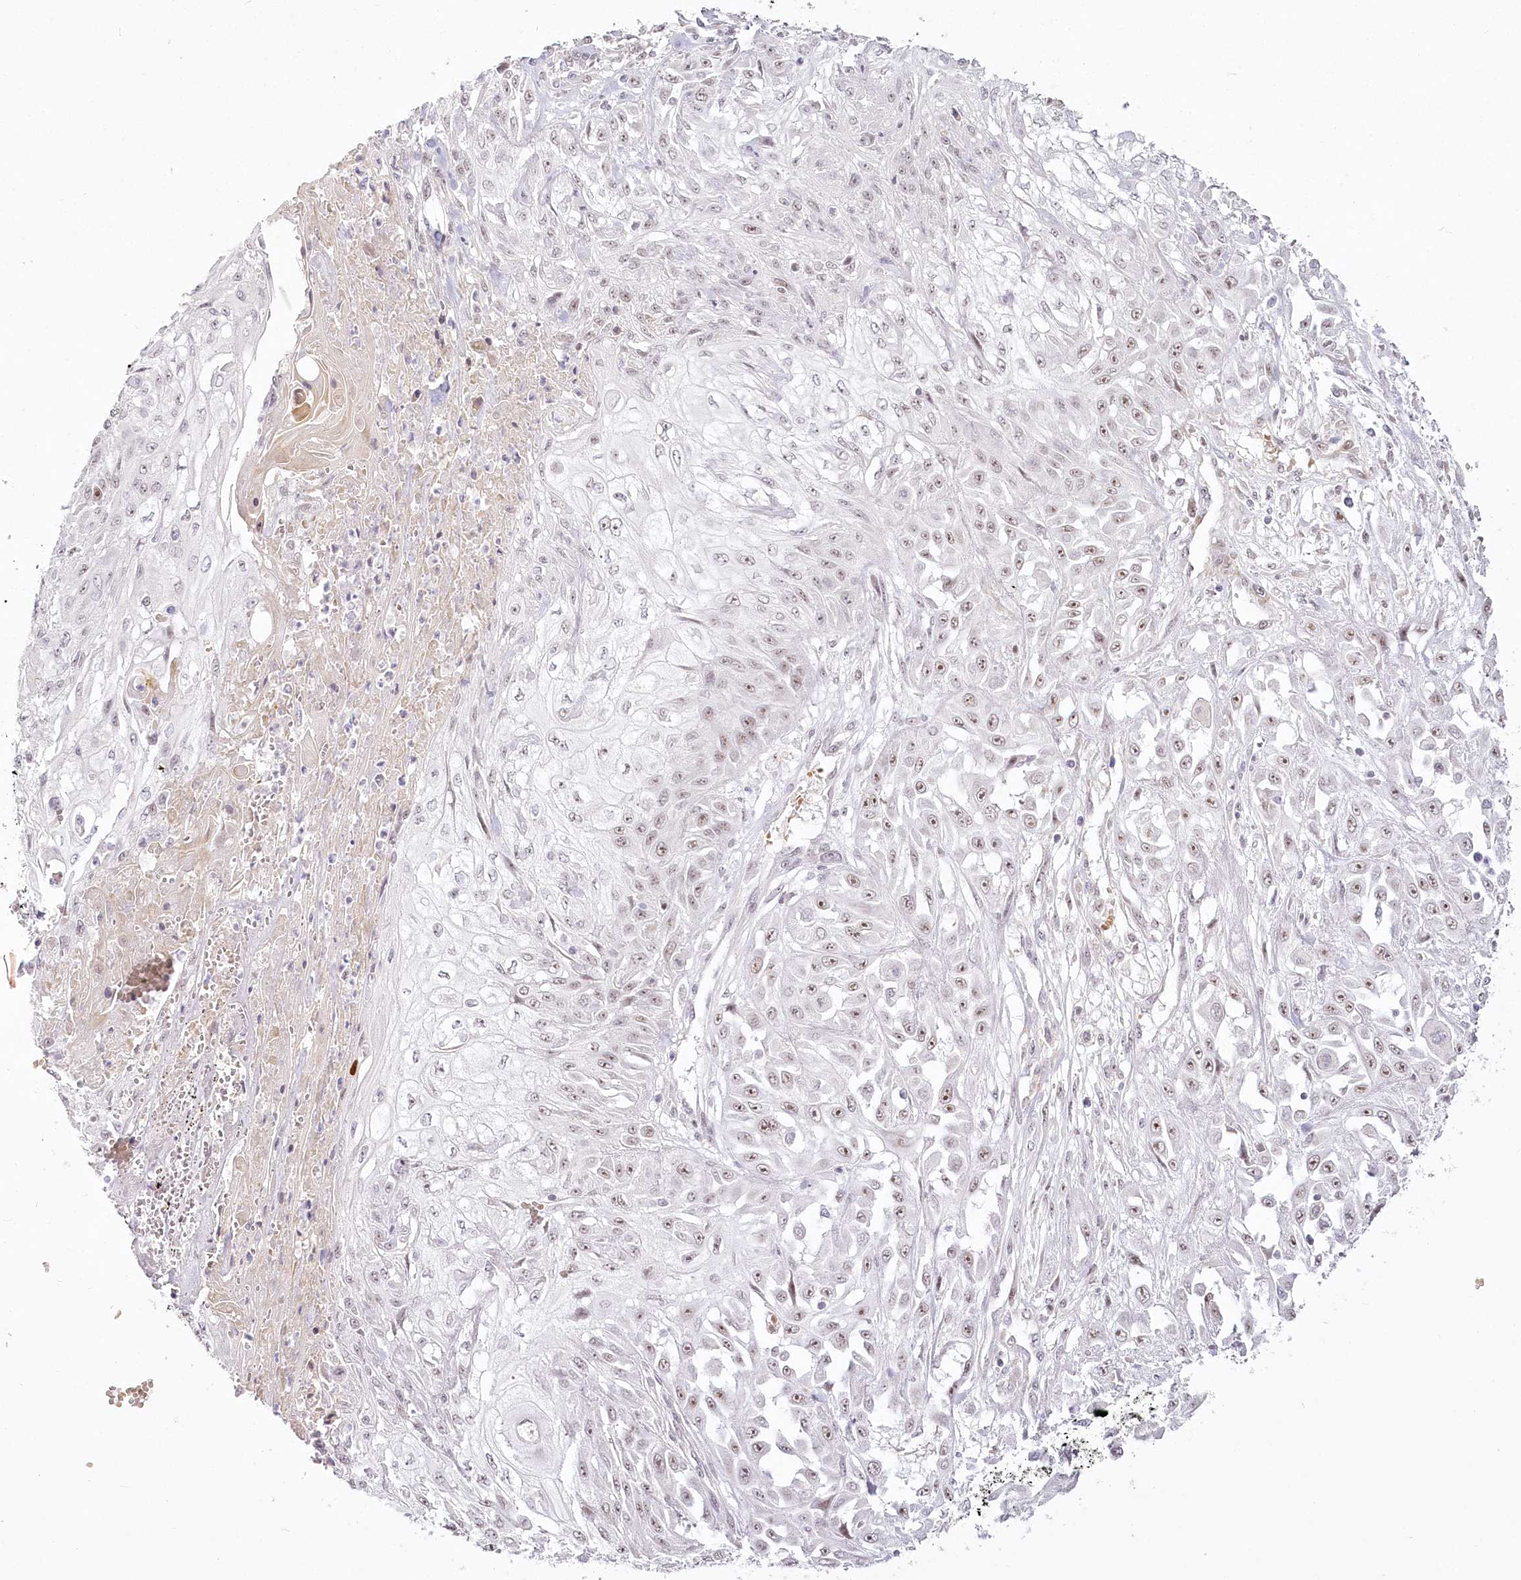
{"staining": {"intensity": "weak", "quantity": "25%-75%", "location": "nuclear"}, "tissue": "skin cancer", "cell_type": "Tumor cells", "image_type": "cancer", "snomed": [{"axis": "morphology", "description": "Squamous cell carcinoma, NOS"}, {"axis": "morphology", "description": "Squamous cell carcinoma, metastatic, NOS"}, {"axis": "topography", "description": "Skin"}, {"axis": "topography", "description": "Lymph node"}], "caption": "Human skin cancer stained with a brown dye shows weak nuclear positive expression in approximately 25%-75% of tumor cells.", "gene": "EXOSC7", "patient": {"sex": "male", "age": 75}}